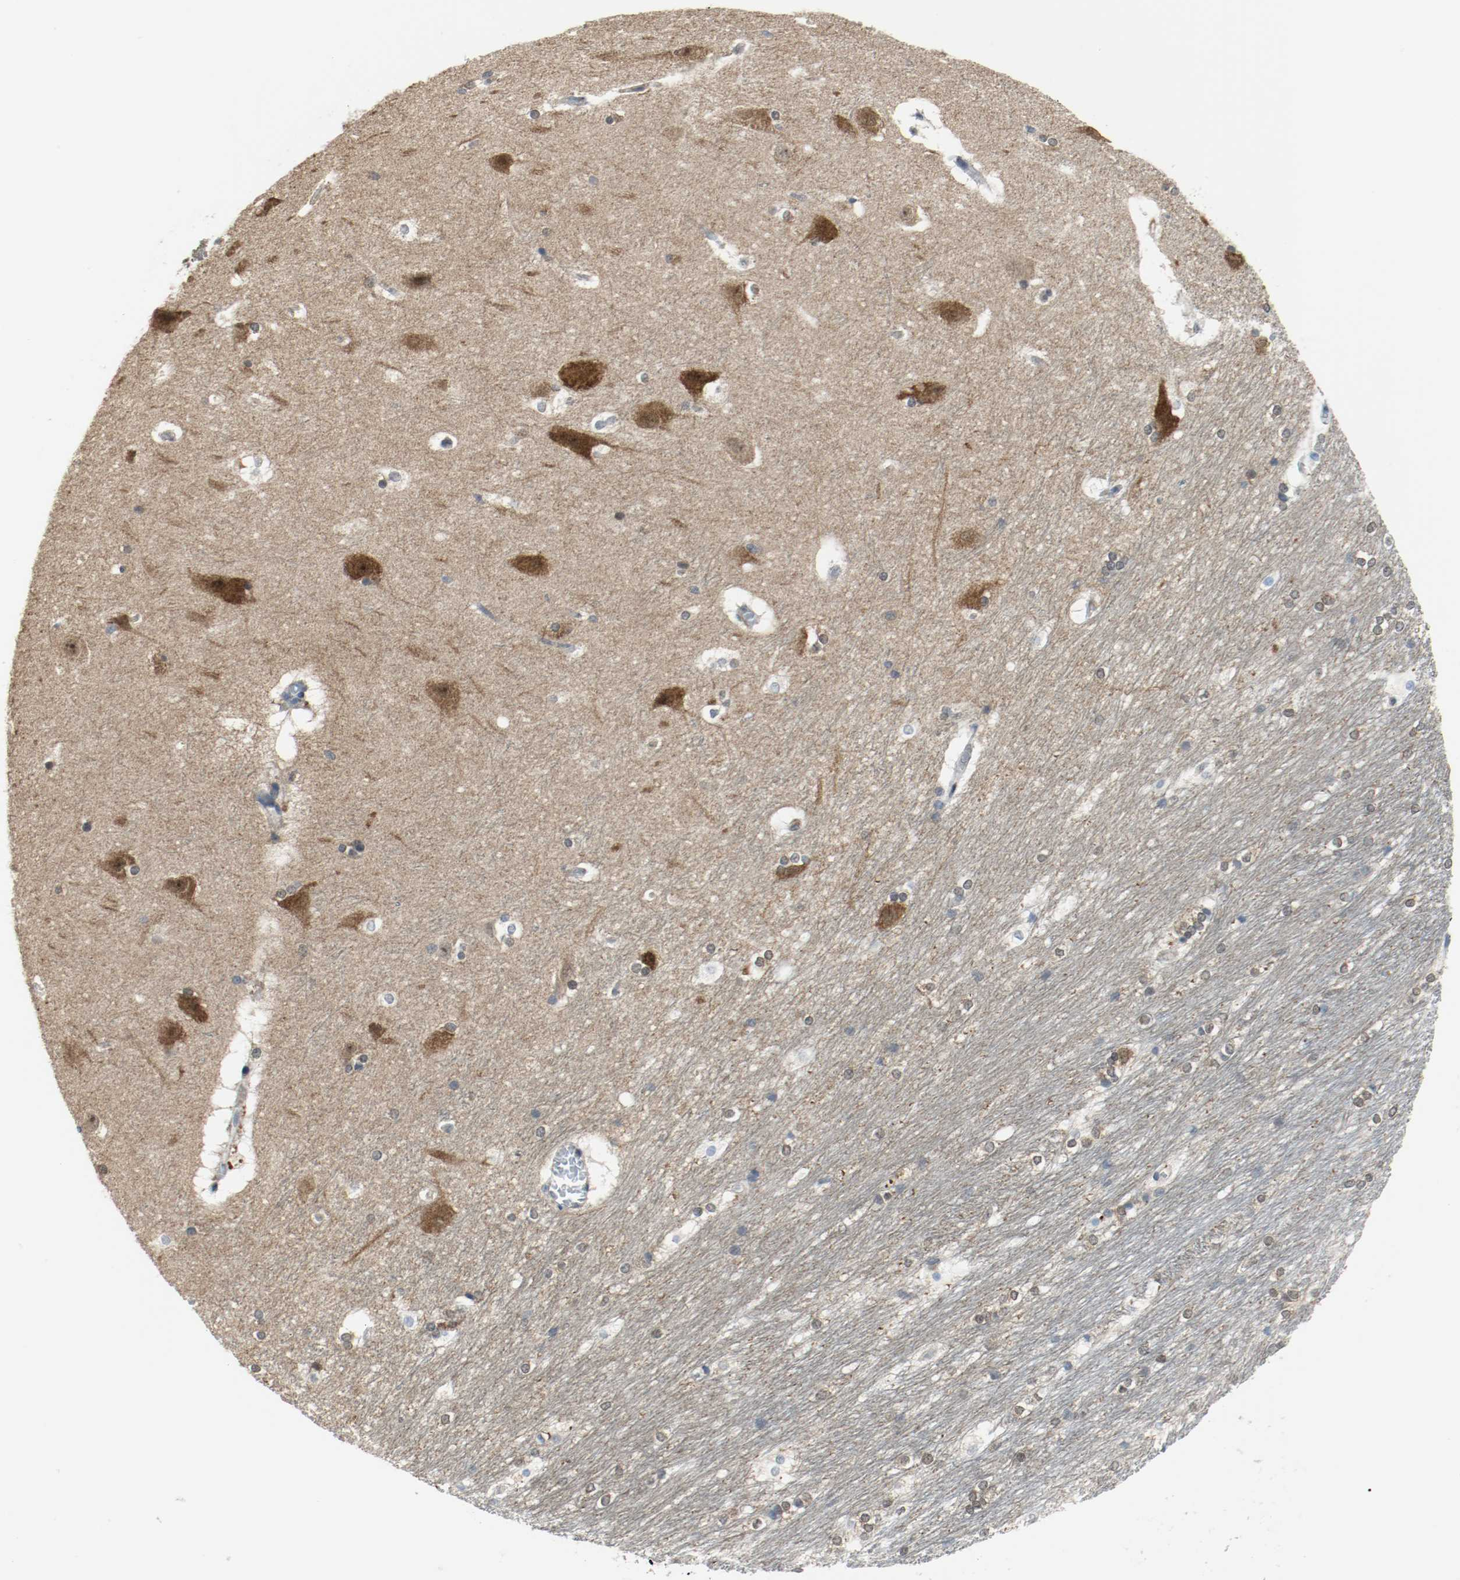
{"staining": {"intensity": "weak", "quantity": "25%-75%", "location": "cytoplasmic/membranous,nuclear"}, "tissue": "hippocampus", "cell_type": "Glial cells", "image_type": "normal", "snomed": [{"axis": "morphology", "description": "Normal tissue, NOS"}, {"axis": "topography", "description": "Hippocampus"}], "caption": "Normal hippocampus was stained to show a protein in brown. There is low levels of weak cytoplasmic/membranous,nuclear expression in about 25%-75% of glial cells. Using DAB (3,3'-diaminobenzidine) (brown) and hematoxylin (blue) stains, captured at high magnification using brightfield microscopy.", "gene": "PPME1", "patient": {"sex": "female", "age": 19}}